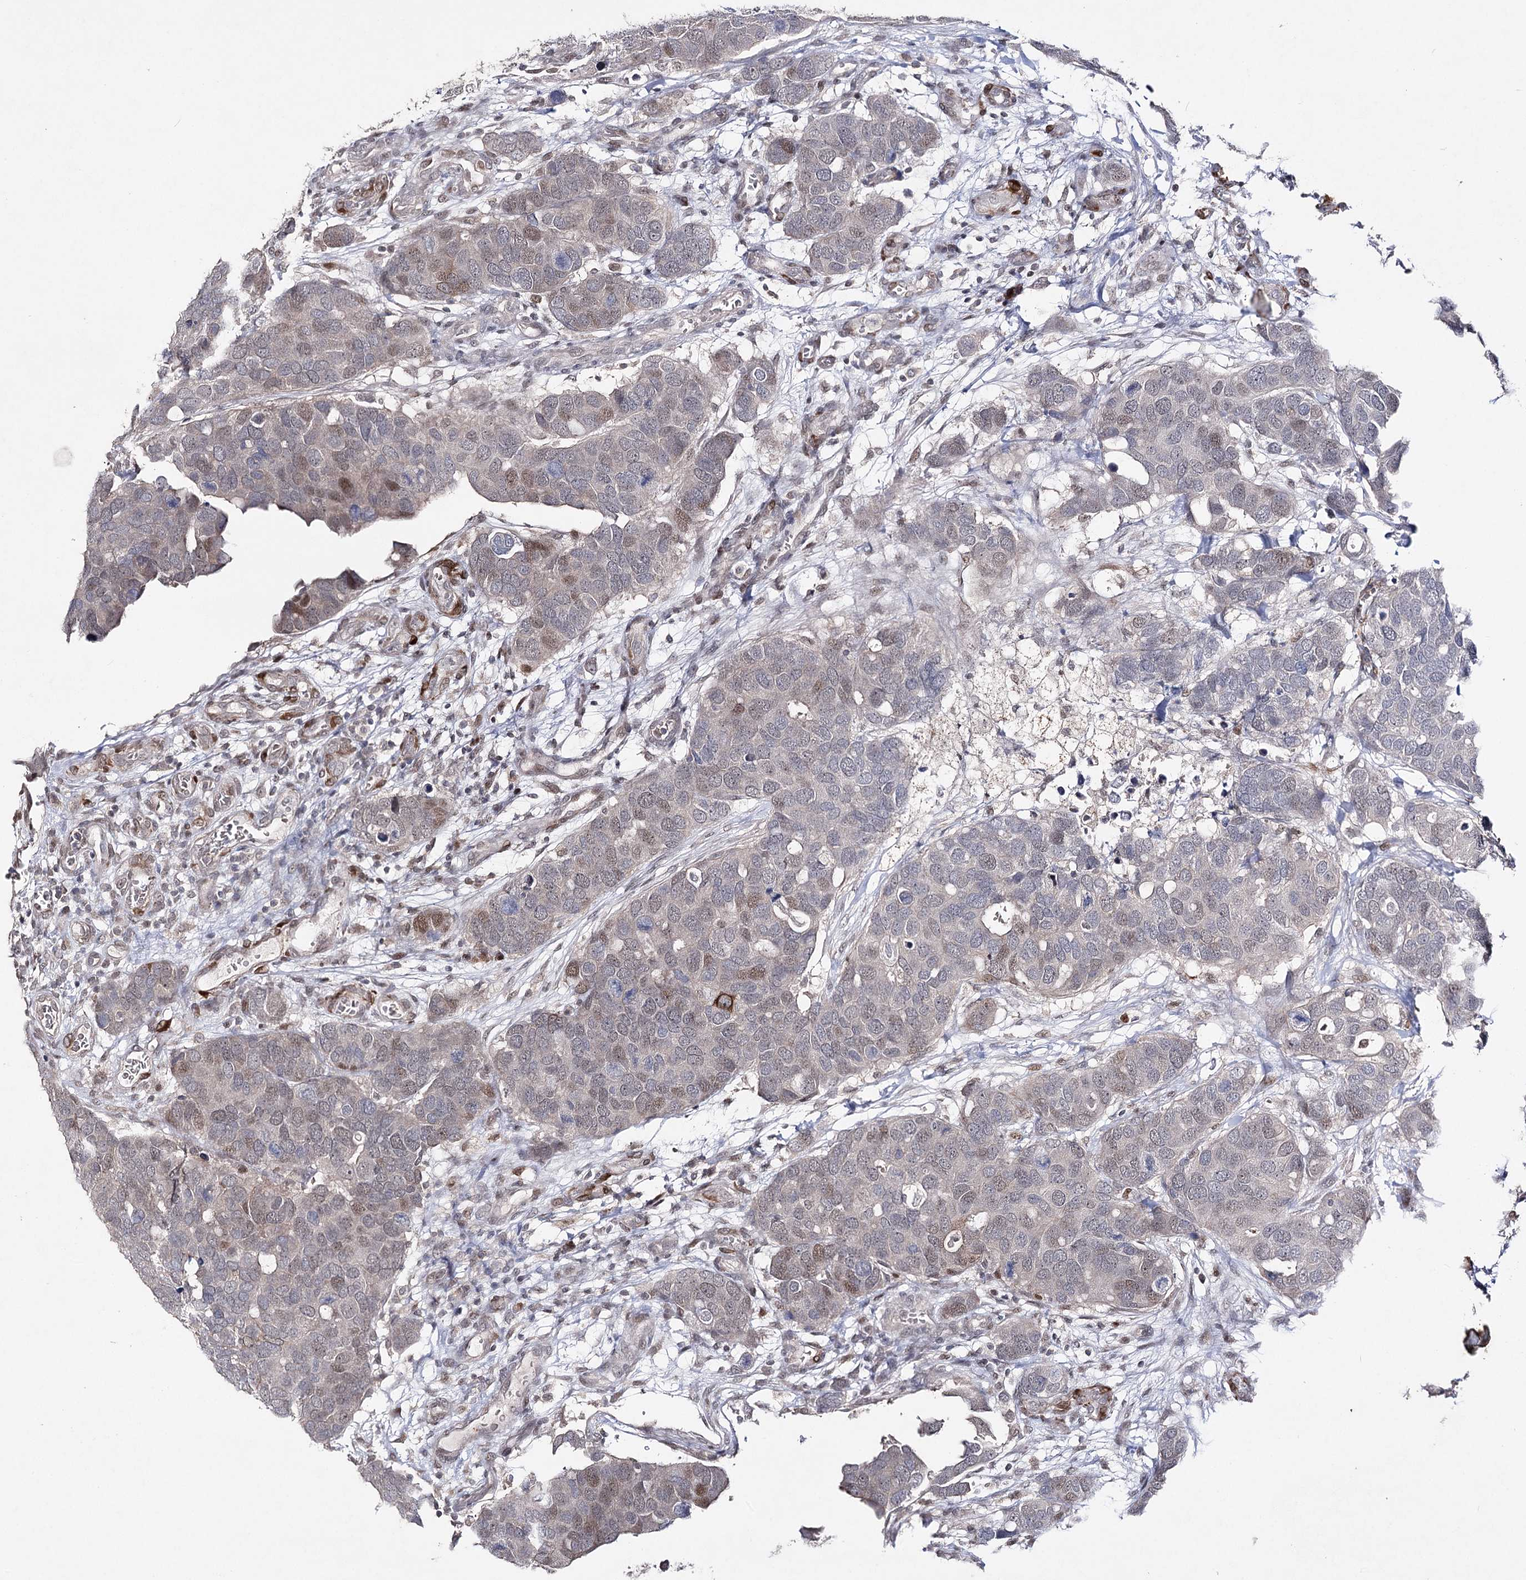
{"staining": {"intensity": "moderate", "quantity": "<25%", "location": "cytoplasmic/membranous,nuclear"}, "tissue": "breast cancer", "cell_type": "Tumor cells", "image_type": "cancer", "snomed": [{"axis": "morphology", "description": "Duct carcinoma"}, {"axis": "topography", "description": "Breast"}], "caption": "Breast intraductal carcinoma was stained to show a protein in brown. There is low levels of moderate cytoplasmic/membranous and nuclear staining in about <25% of tumor cells. (IHC, brightfield microscopy, high magnification).", "gene": "HSD11B2", "patient": {"sex": "female", "age": 83}}